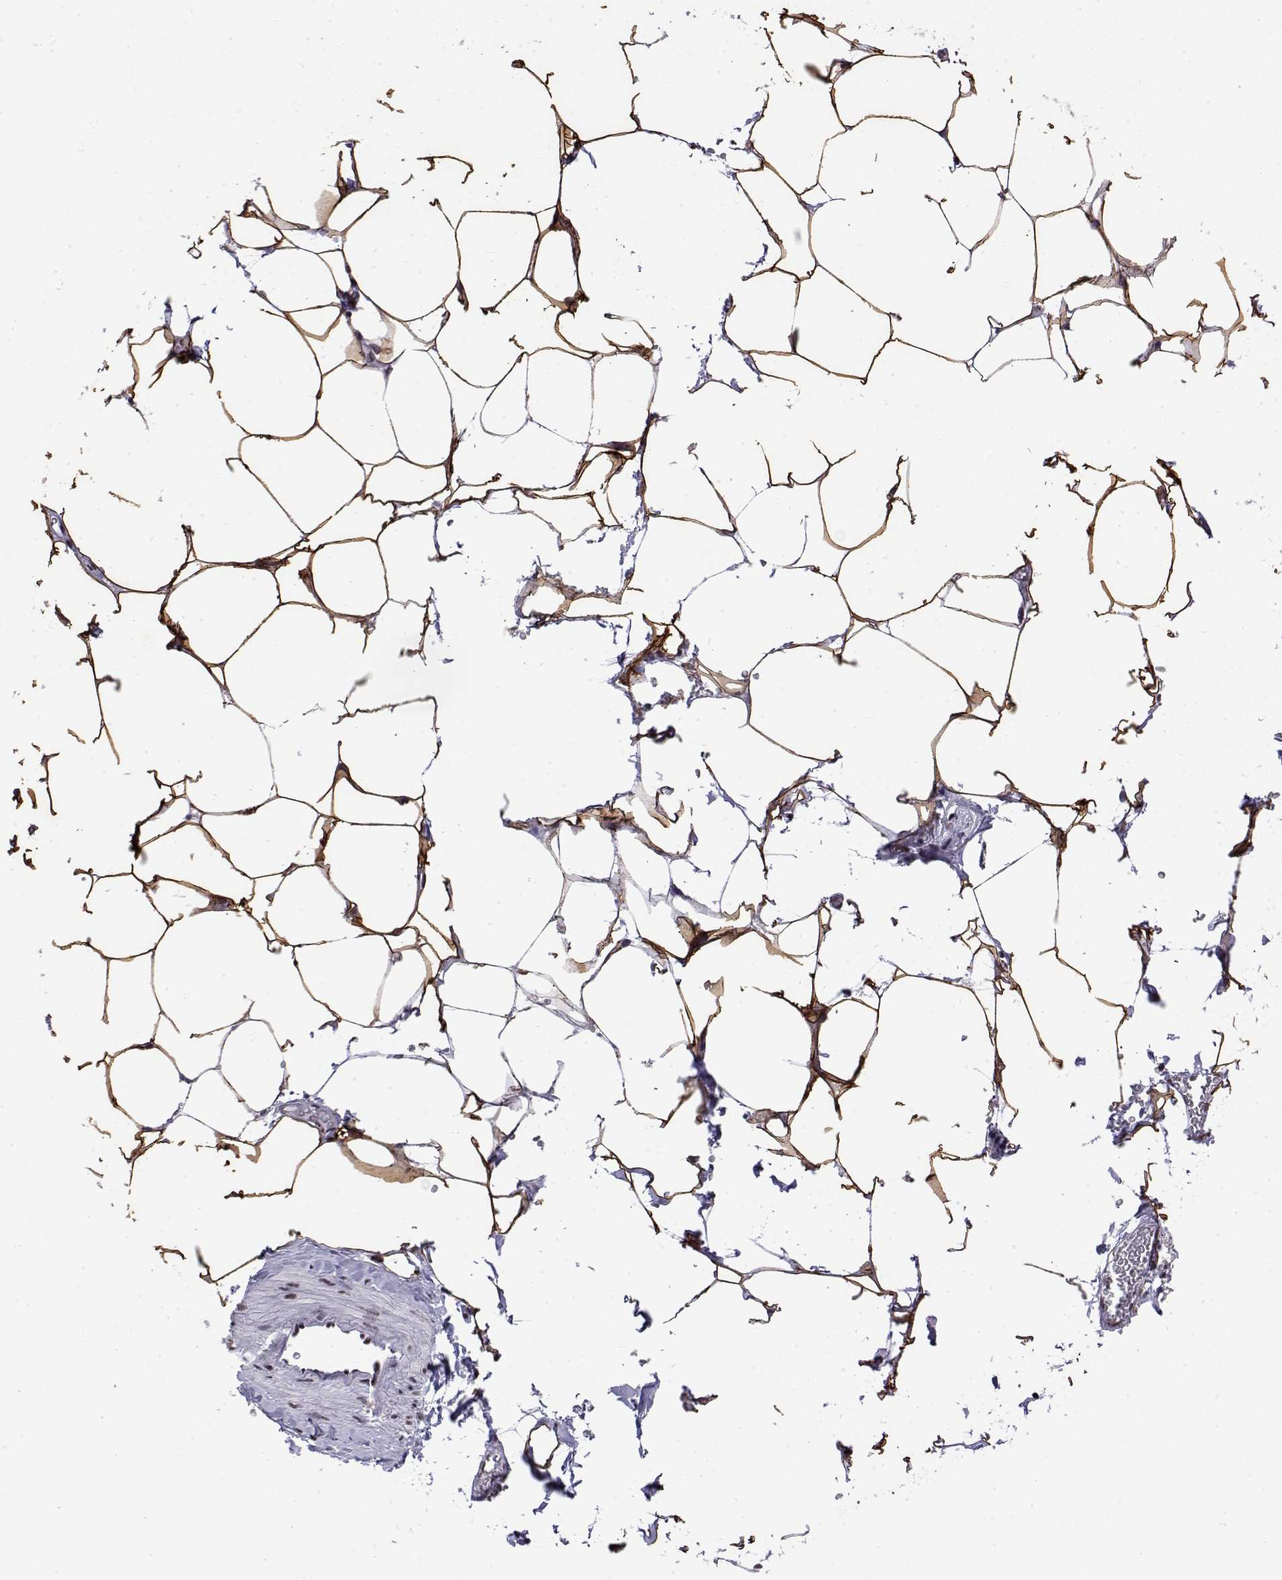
{"staining": {"intensity": "moderate", "quantity": ">75%", "location": "cytoplasmic/membranous,nuclear"}, "tissue": "adipose tissue", "cell_type": "Adipocytes", "image_type": "normal", "snomed": [{"axis": "morphology", "description": "Normal tissue, NOS"}, {"axis": "topography", "description": "Prostate"}, {"axis": "topography", "description": "Peripheral nerve tissue"}], "caption": "Brown immunohistochemical staining in benign adipose tissue reveals moderate cytoplasmic/membranous,nuclear expression in approximately >75% of adipocytes. The staining is performed using DAB brown chromogen to label protein expression. The nuclei are counter-stained blue using hematoxylin.", "gene": "POLDIP3", "patient": {"sex": "male", "age": 55}}